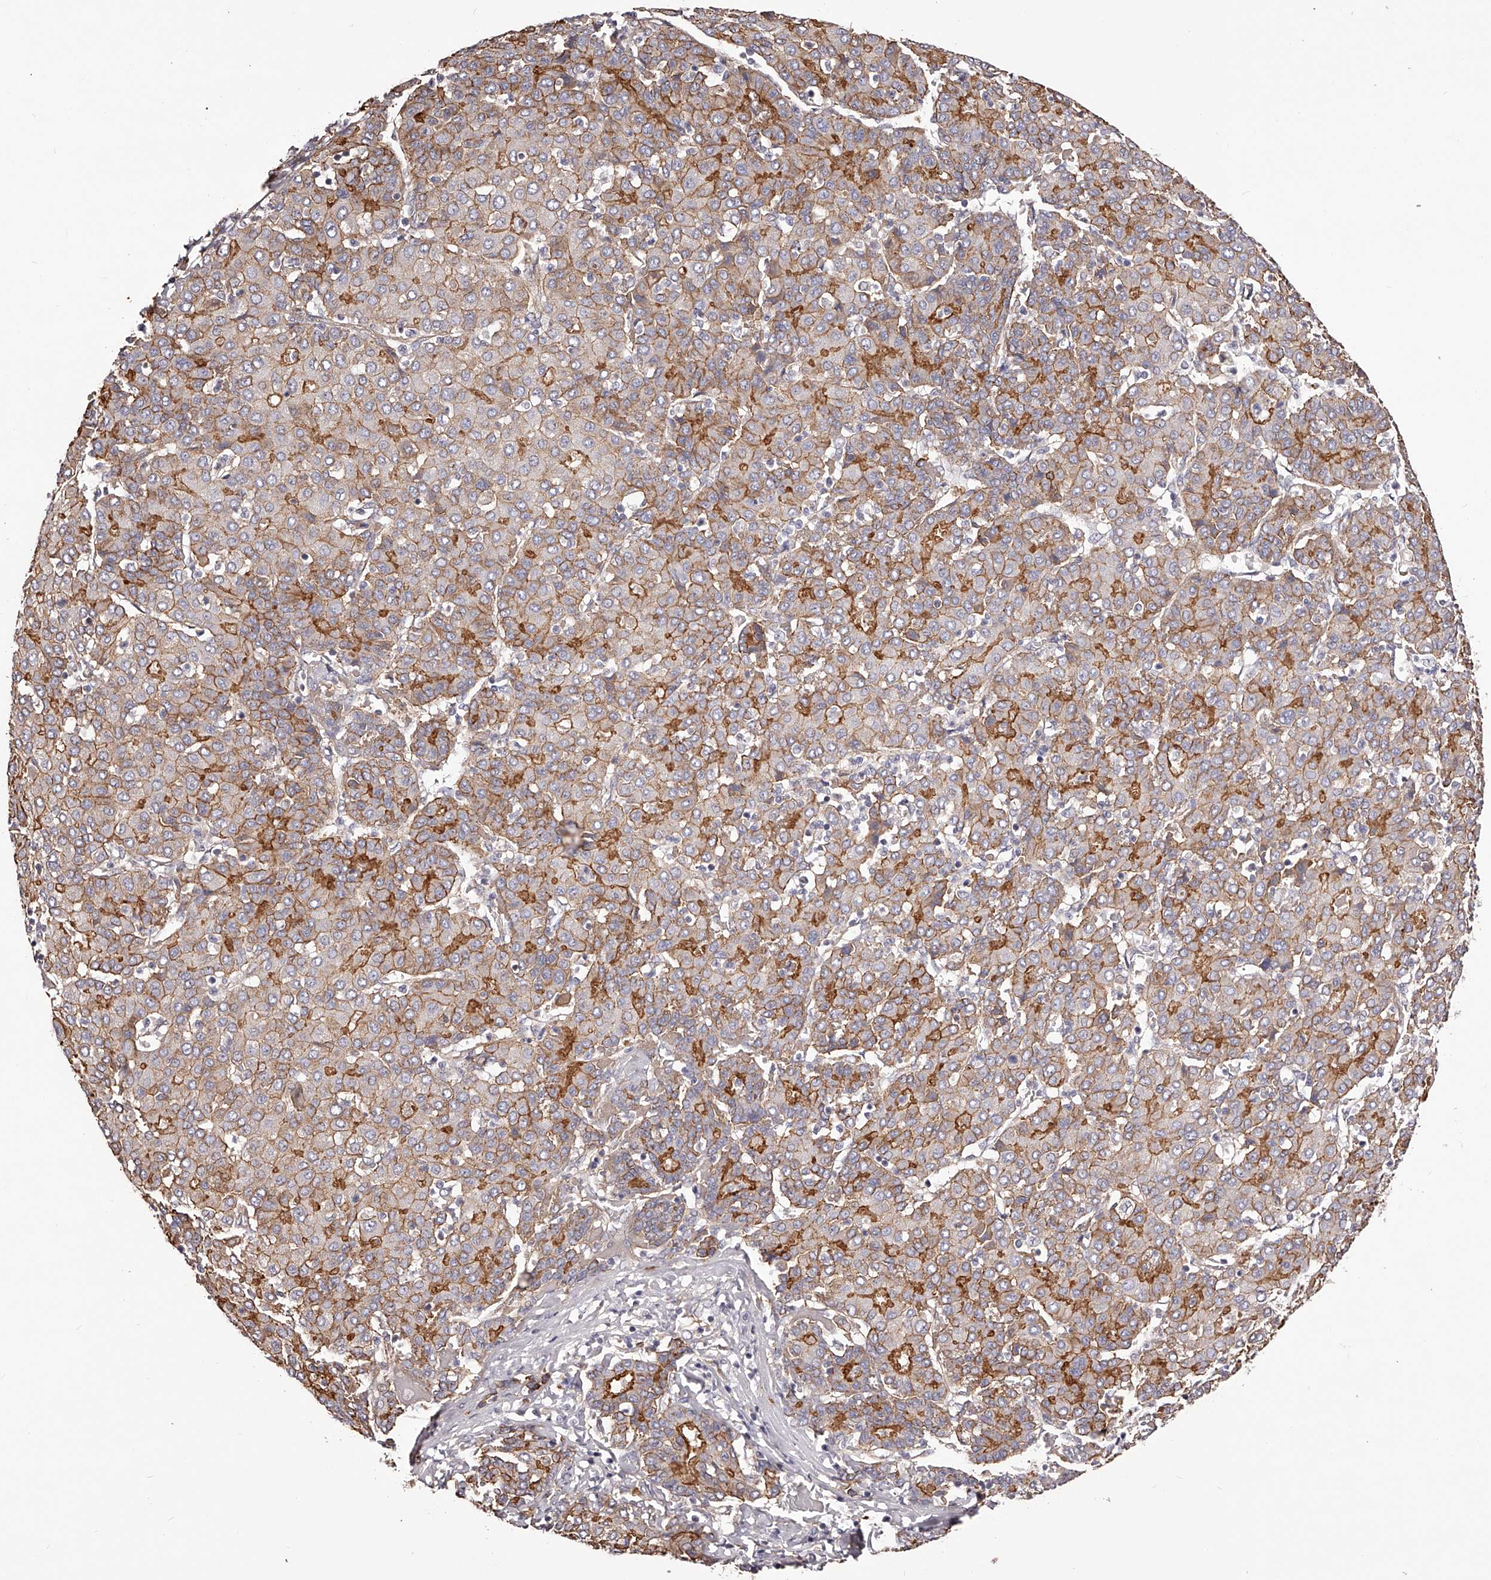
{"staining": {"intensity": "strong", "quantity": "<25%", "location": "cytoplasmic/membranous"}, "tissue": "liver cancer", "cell_type": "Tumor cells", "image_type": "cancer", "snomed": [{"axis": "morphology", "description": "Carcinoma, Hepatocellular, NOS"}, {"axis": "topography", "description": "Liver"}], "caption": "About <25% of tumor cells in liver cancer (hepatocellular carcinoma) demonstrate strong cytoplasmic/membranous protein staining as visualized by brown immunohistochemical staining.", "gene": "LTV1", "patient": {"sex": "male", "age": 65}}